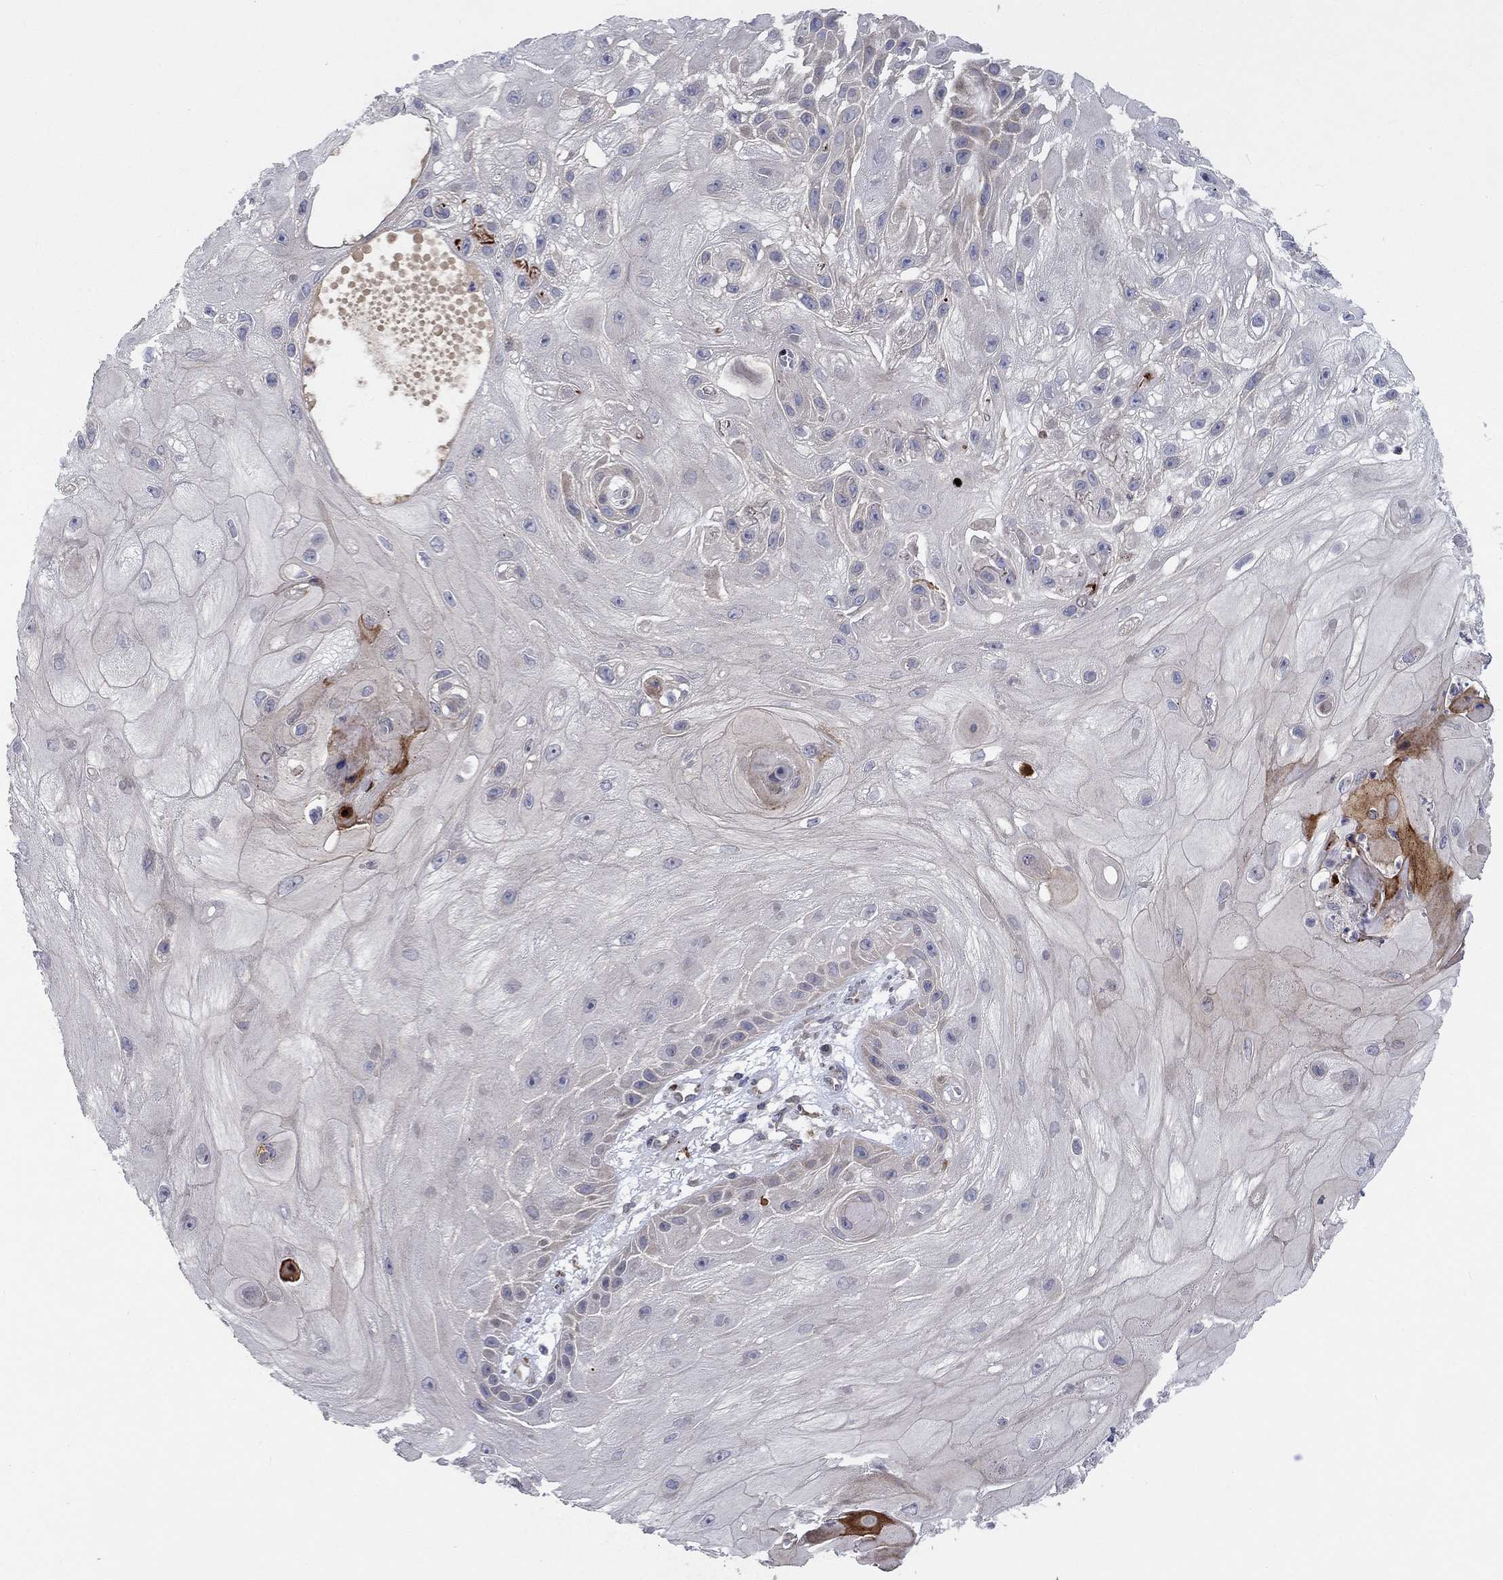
{"staining": {"intensity": "negative", "quantity": "none", "location": "none"}, "tissue": "skin cancer", "cell_type": "Tumor cells", "image_type": "cancer", "snomed": [{"axis": "morphology", "description": "Normal tissue, NOS"}, {"axis": "morphology", "description": "Squamous cell carcinoma, NOS"}, {"axis": "topography", "description": "Skin"}], "caption": "An image of squamous cell carcinoma (skin) stained for a protein demonstrates no brown staining in tumor cells. (DAB (3,3'-diaminobenzidine) IHC visualized using brightfield microscopy, high magnification).", "gene": "CETN3", "patient": {"sex": "male", "age": 79}}